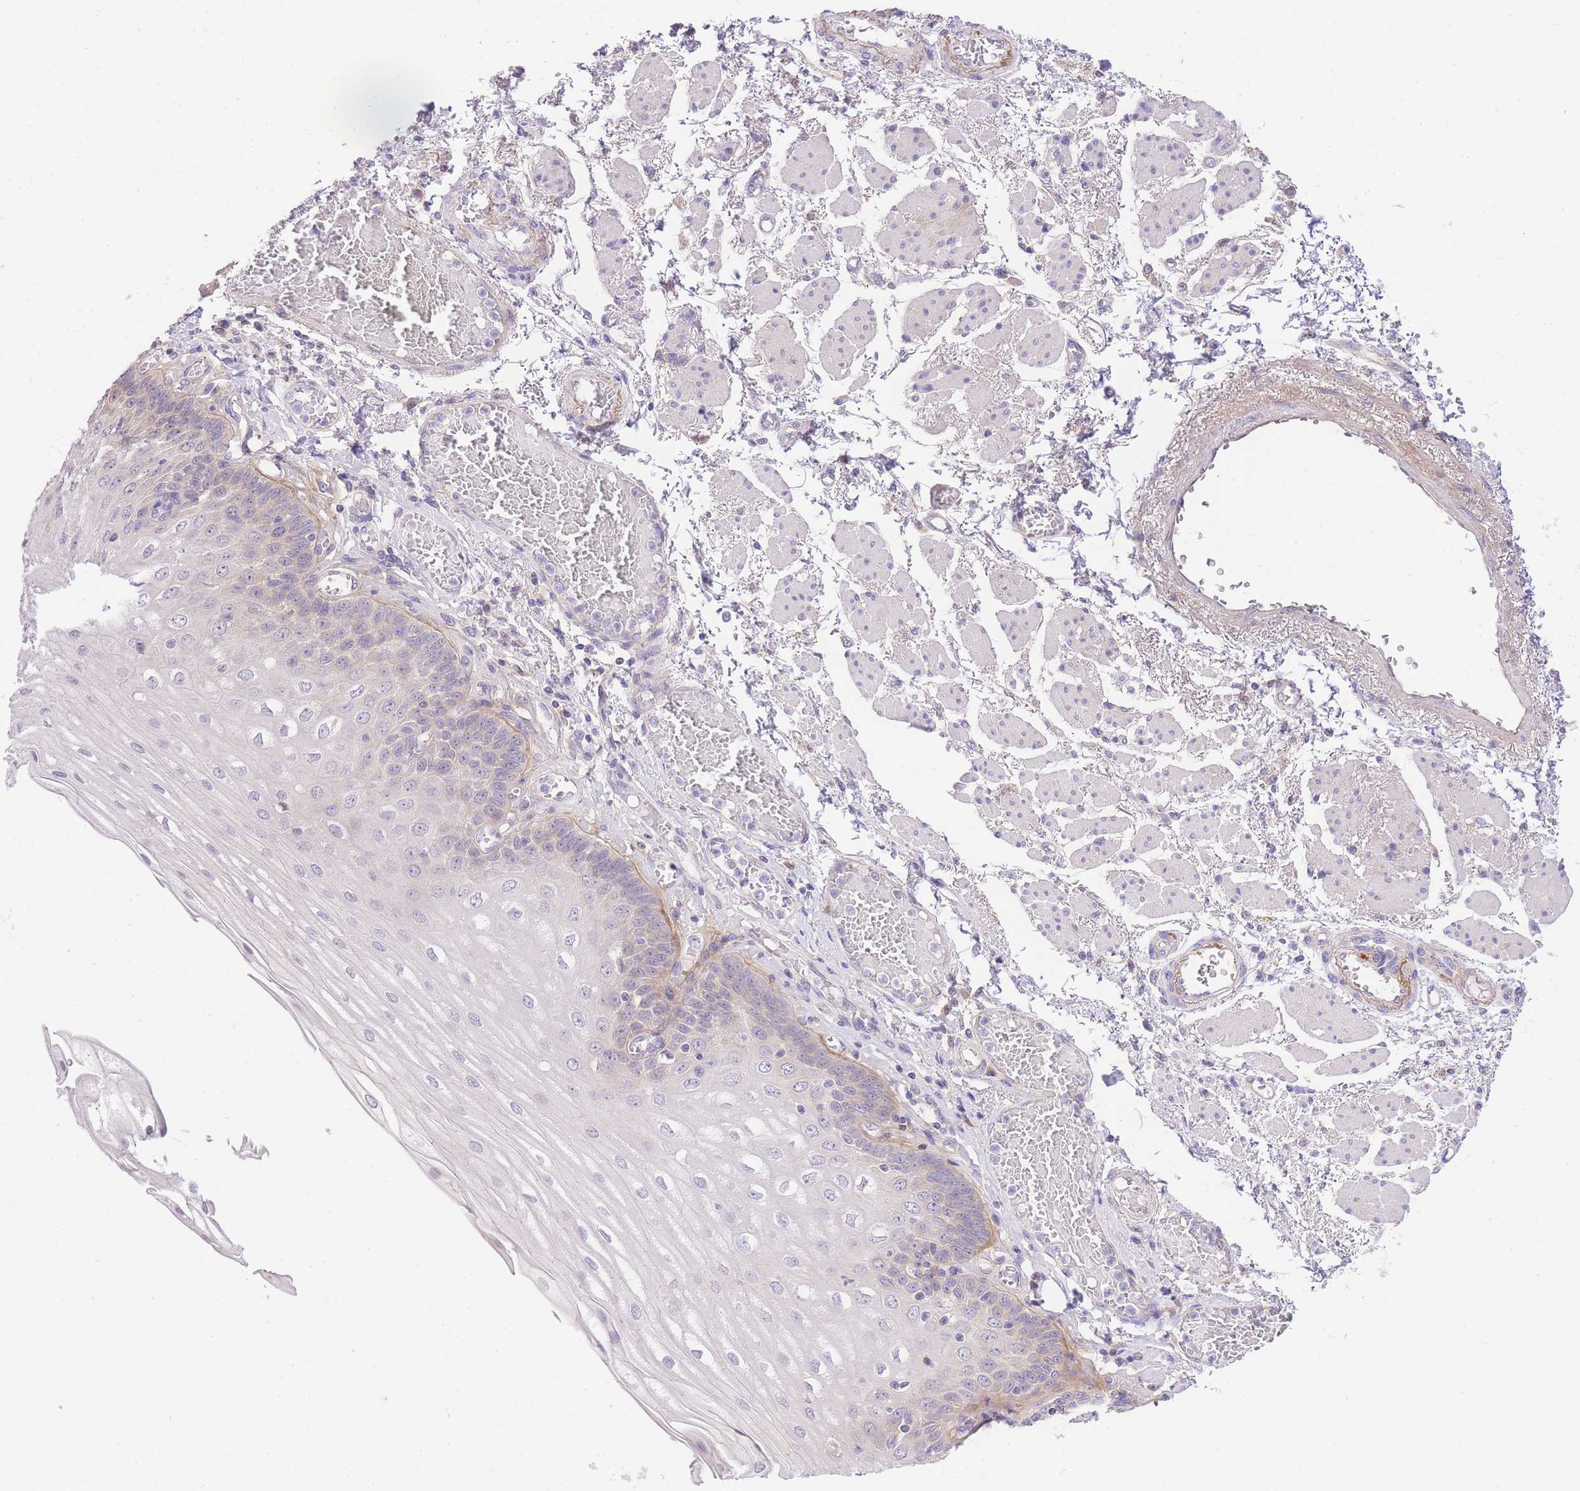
{"staining": {"intensity": "weak", "quantity": "<25%", "location": "cytoplasmic/membranous"}, "tissue": "esophagus", "cell_type": "Squamous epithelial cells", "image_type": "normal", "snomed": [{"axis": "morphology", "description": "Normal tissue, NOS"}, {"axis": "topography", "description": "Esophagus"}], "caption": "Micrograph shows no protein expression in squamous epithelial cells of benign esophagus.", "gene": "LIPH", "patient": {"sex": "male", "age": 81}}